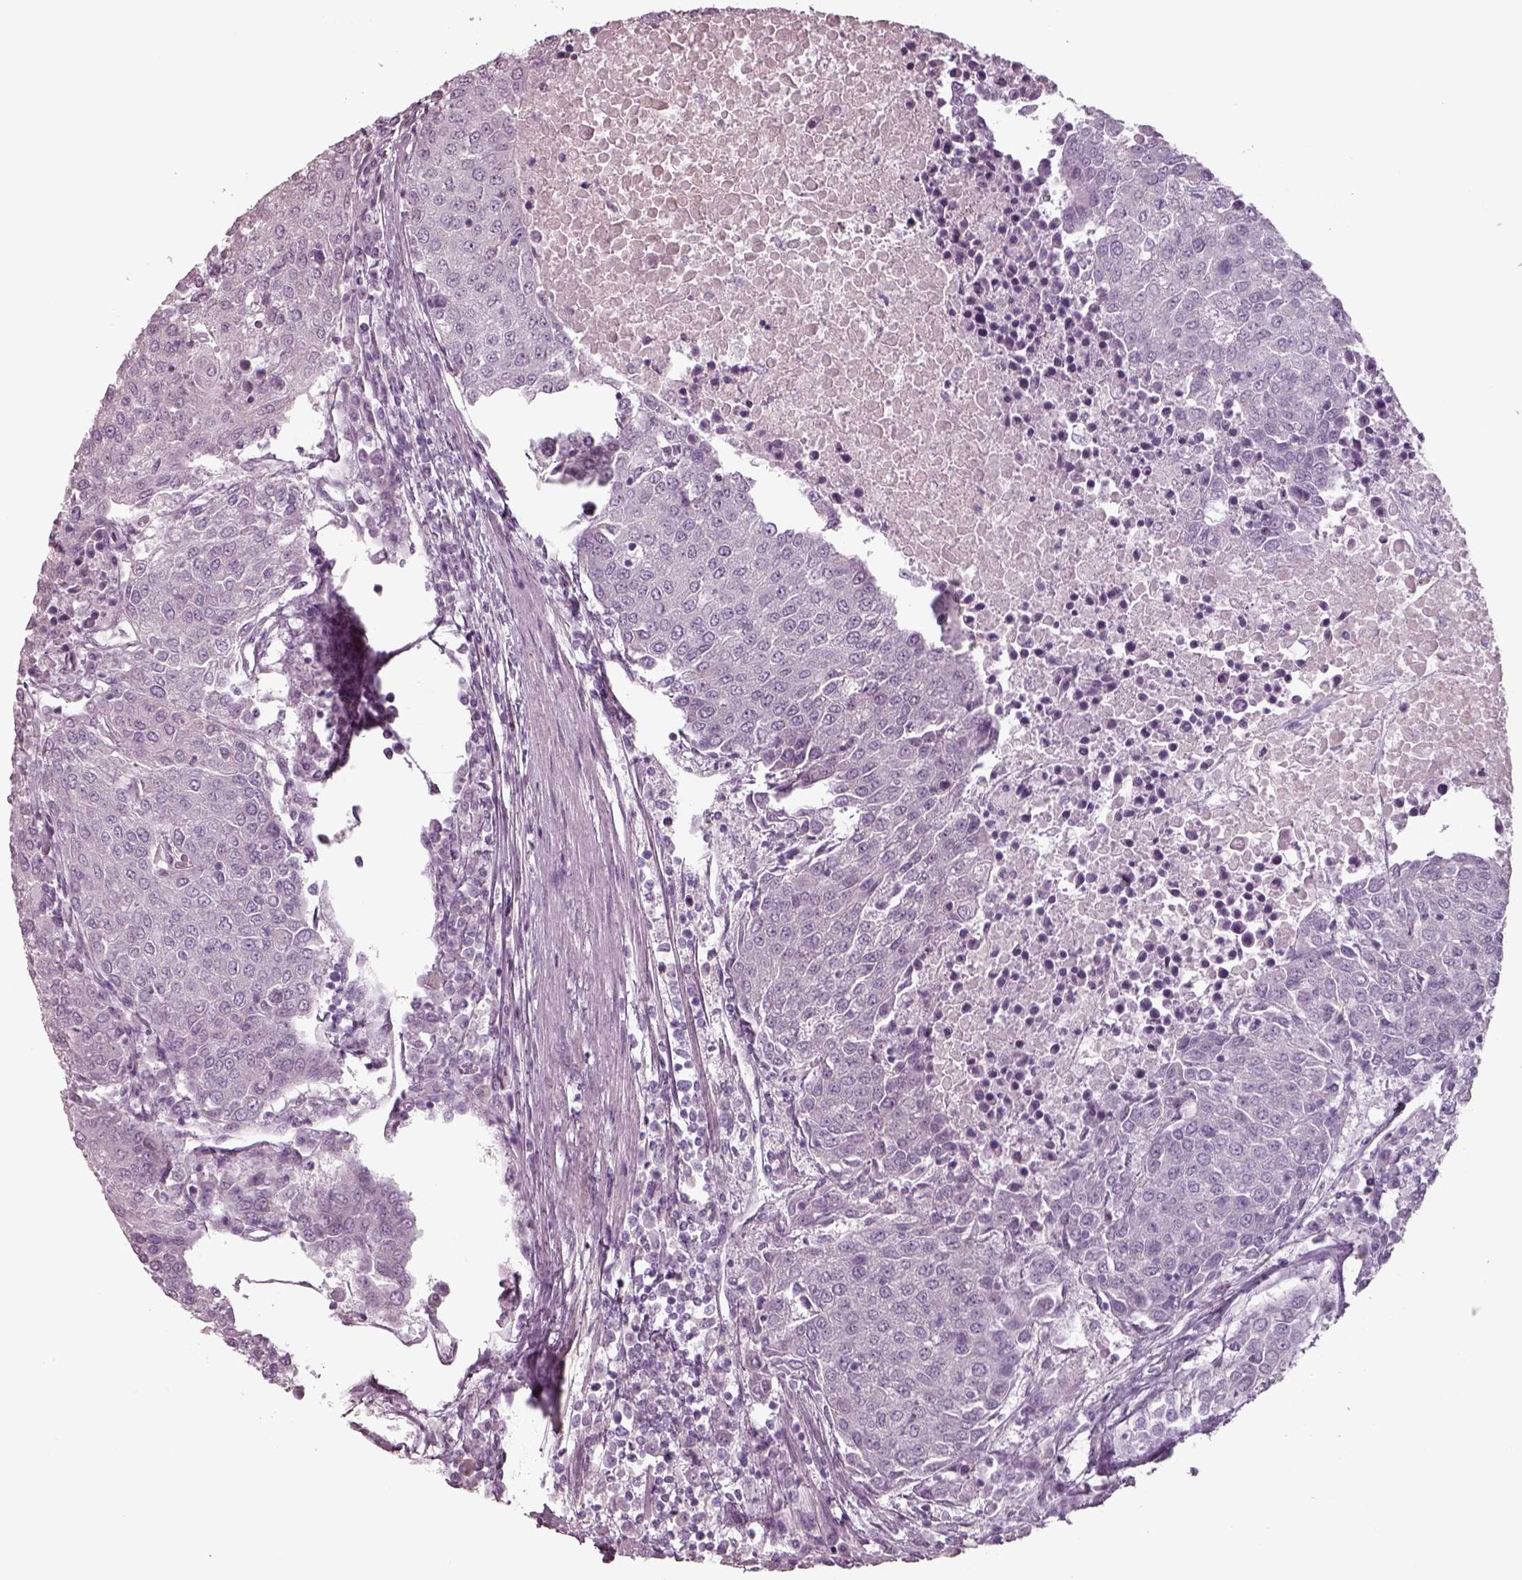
{"staining": {"intensity": "negative", "quantity": "none", "location": "none"}, "tissue": "urothelial cancer", "cell_type": "Tumor cells", "image_type": "cancer", "snomed": [{"axis": "morphology", "description": "Urothelial carcinoma, High grade"}, {"axis": "topography", "description": "Urinary bladder"}], "caption": "This histopathology image is of urothelial cancer stained with immunohistochemistry to label a protein in brown with the nuclei are counter-stained blue. There is no staining in tumor cells.", "gene": "SEPTIN14", "patient": {"sex": "female", "age": 85}}